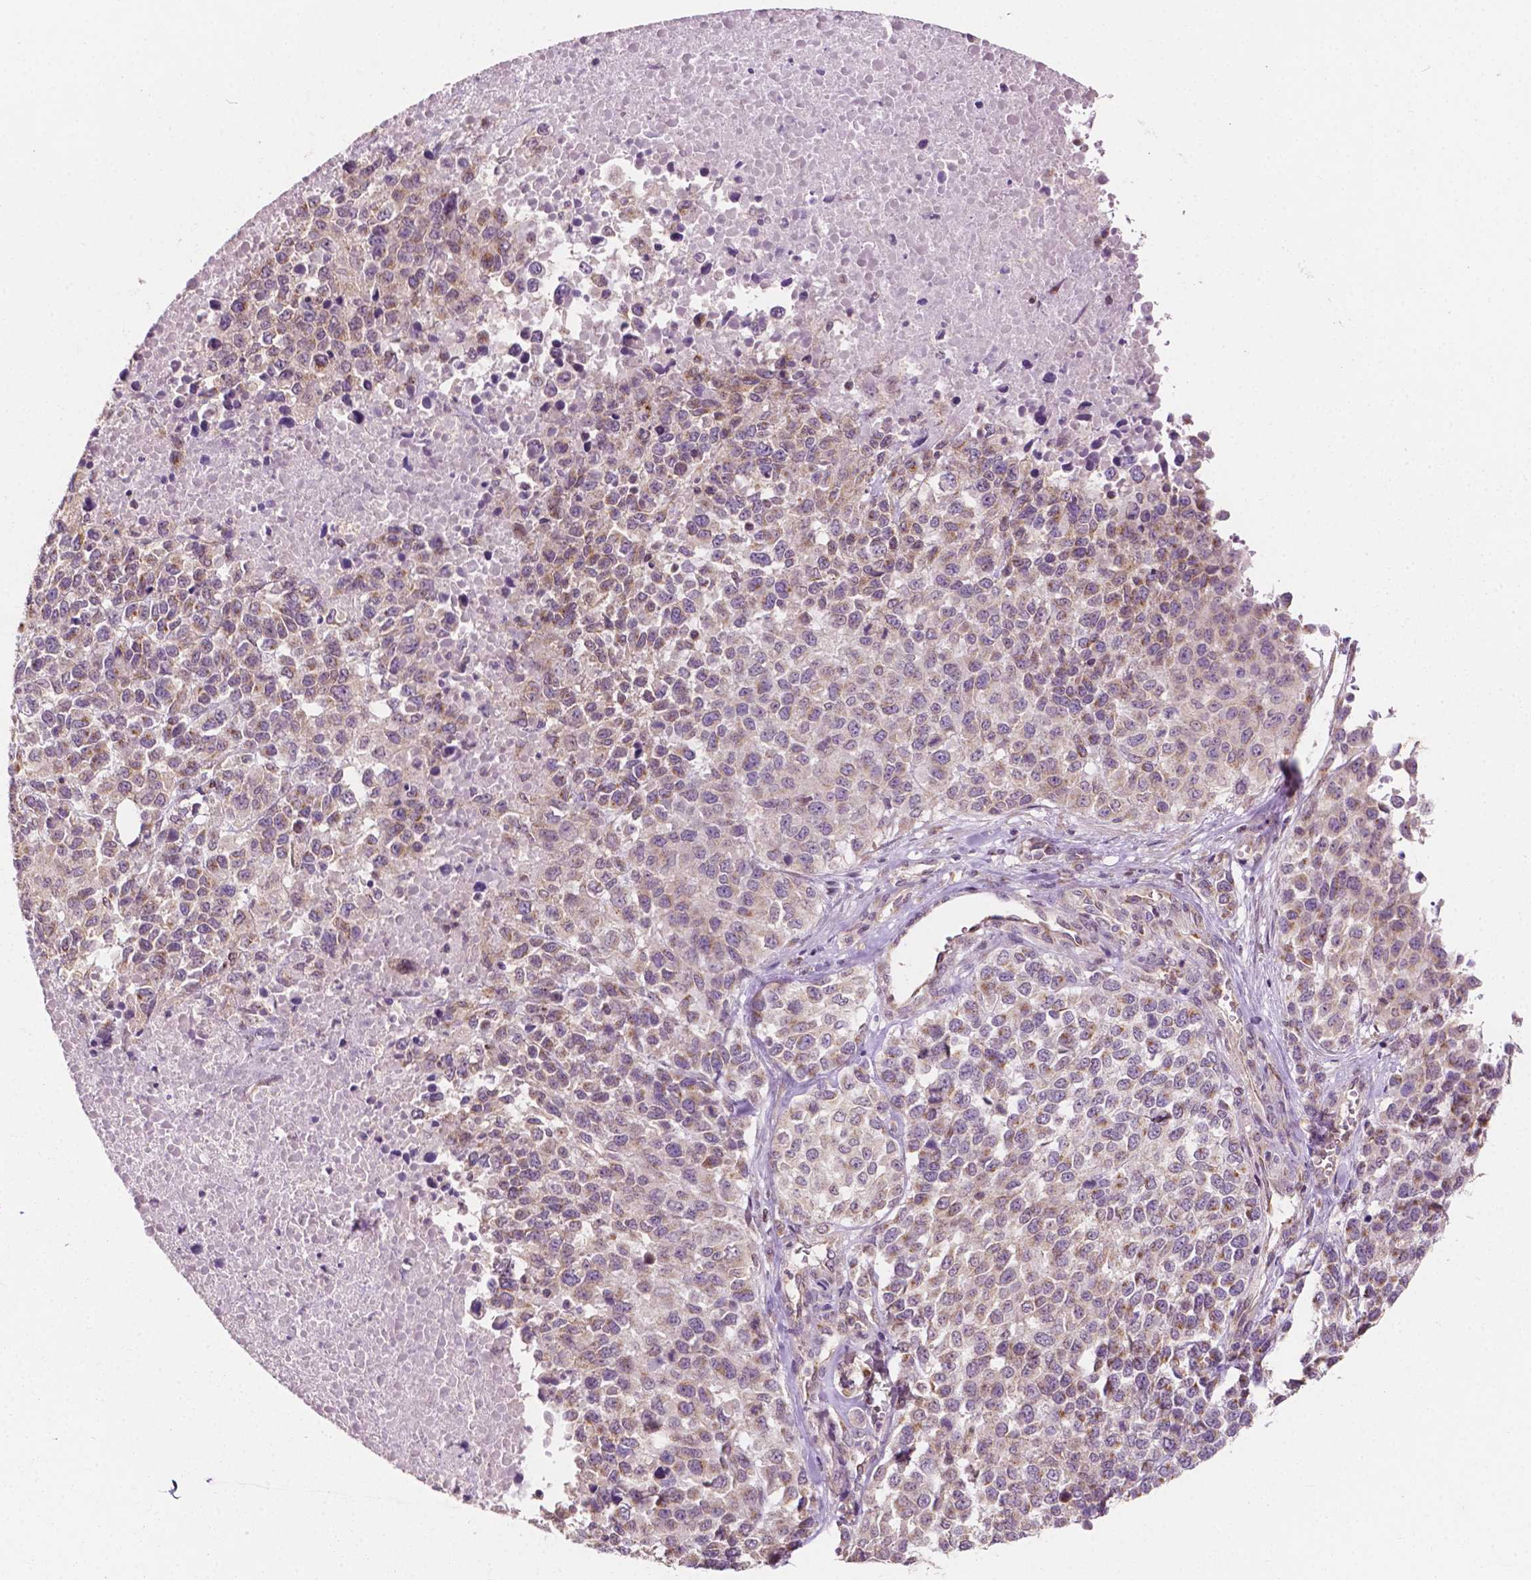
{"staining": {"intensity": "weak", "quantity": "25%-75%", "location": "cytoplasmic/membranous"}, "tissue": "melanoma", "cell_type": "Tumor cells", "image_type": "cancer", "snomed": [{"axis": "morphology", "description": "Malignant melanoma, Metastatic site"}, {"axis": "topography", "description": "Skin"}], "caption": "Immunohistochemistry of human melanoma exhibits low levels of weak cytoplasmic/membranous expression in about 25%-75% of tumor cells. (brown staining indicates protein expression, while blue staining denotes nuclei).", "gene": "EBAG9", "patient": {"sex": "male", "age": 84}}